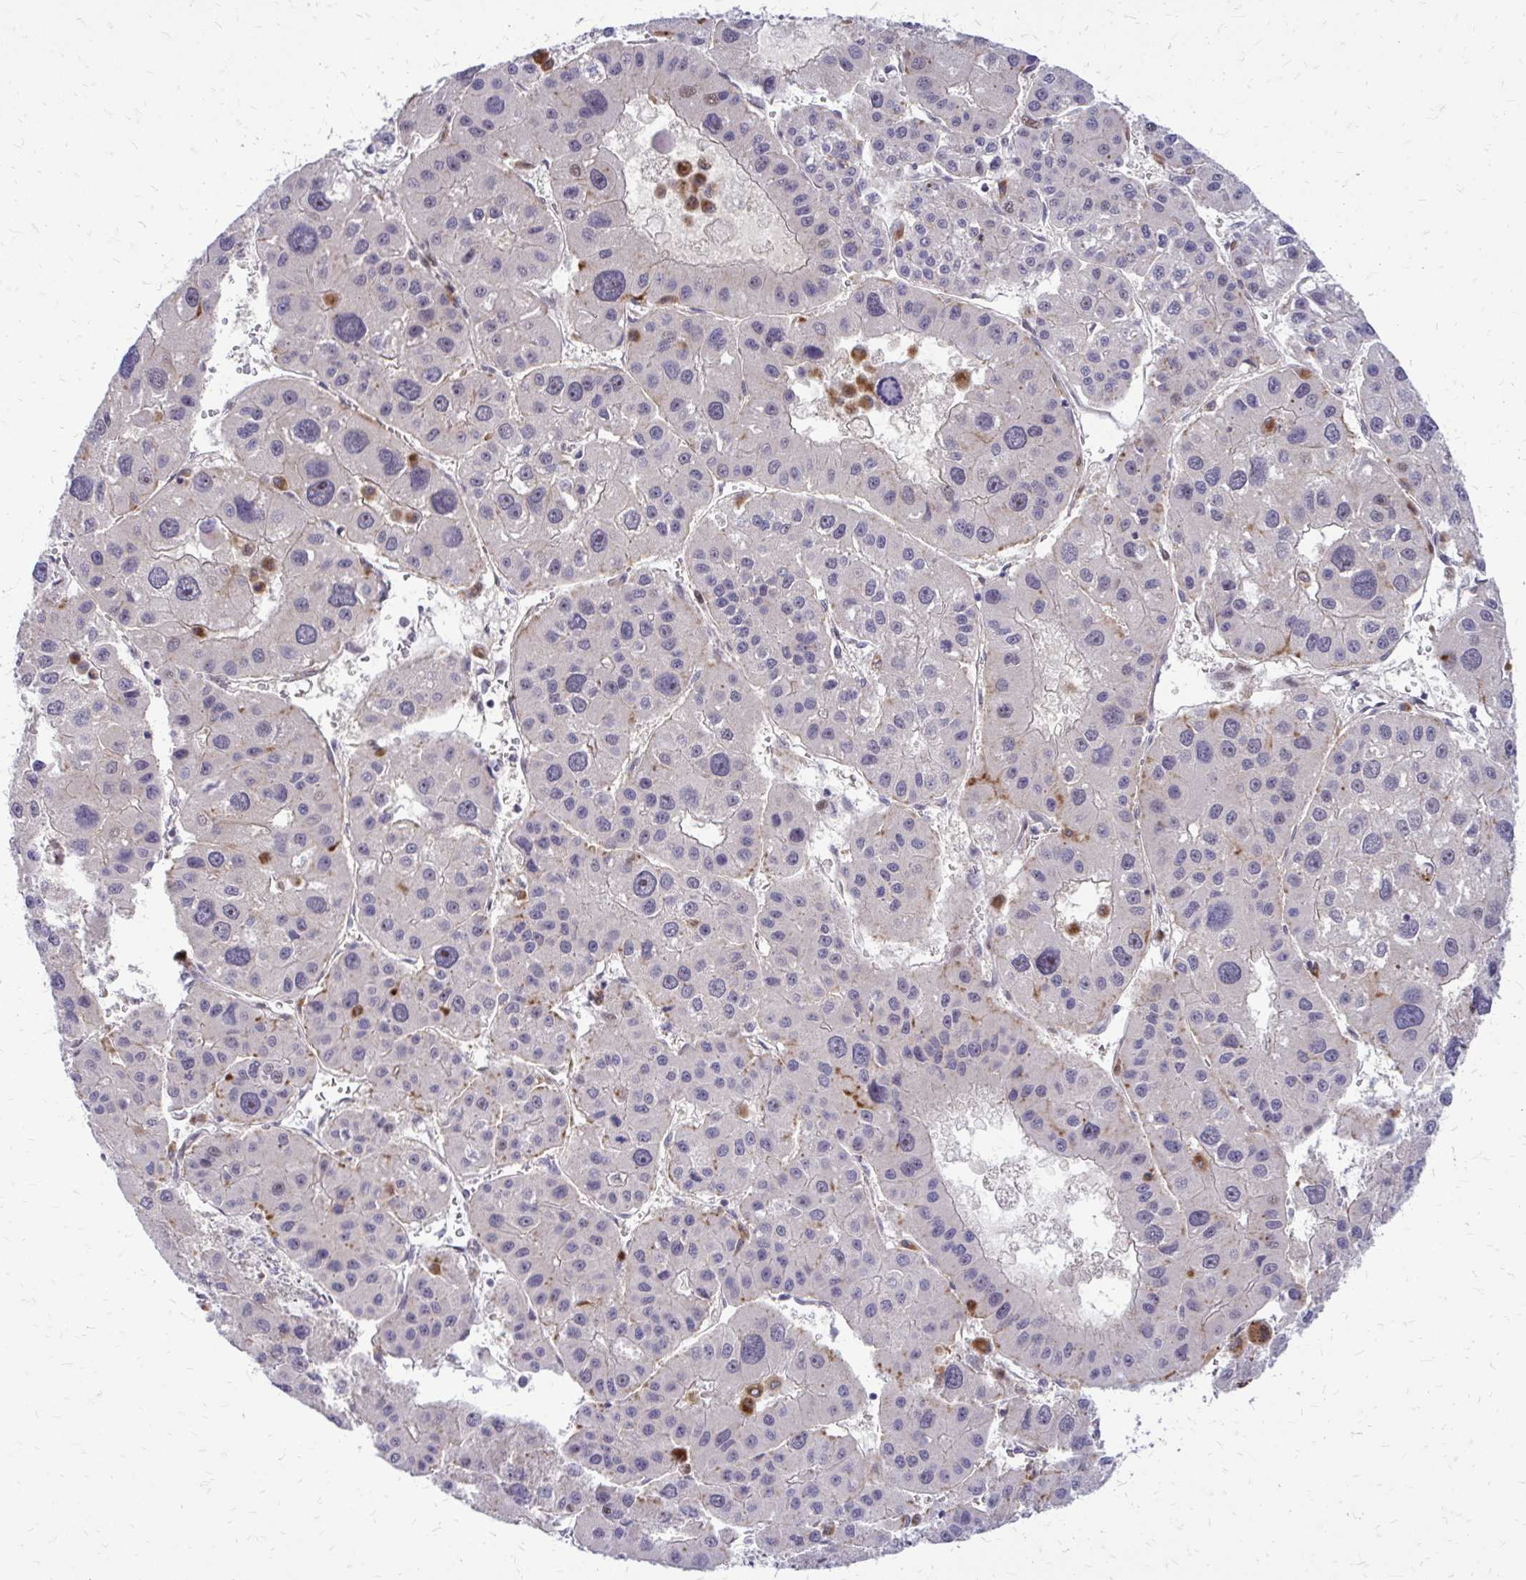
{"staining": {"intensity": "negative", "quantity": "none", "location": "none"}, "tissue": "liver cancer", "cell_type": "Tumor cells", "image_type": "cancer", "snomed": [{"axis": "morphology", "description": "Carcinoma, Hepatocellular, NOS"}, {"axis": "topography", "description": "Liver"}], "caption": "Human liver hepatocellular carcinoma stained for a protein using immunohistochemistry exhibits no staining in tumor cells.", "gene": "PPDPFL", "patient": {"sex": "male", "age": 73}}